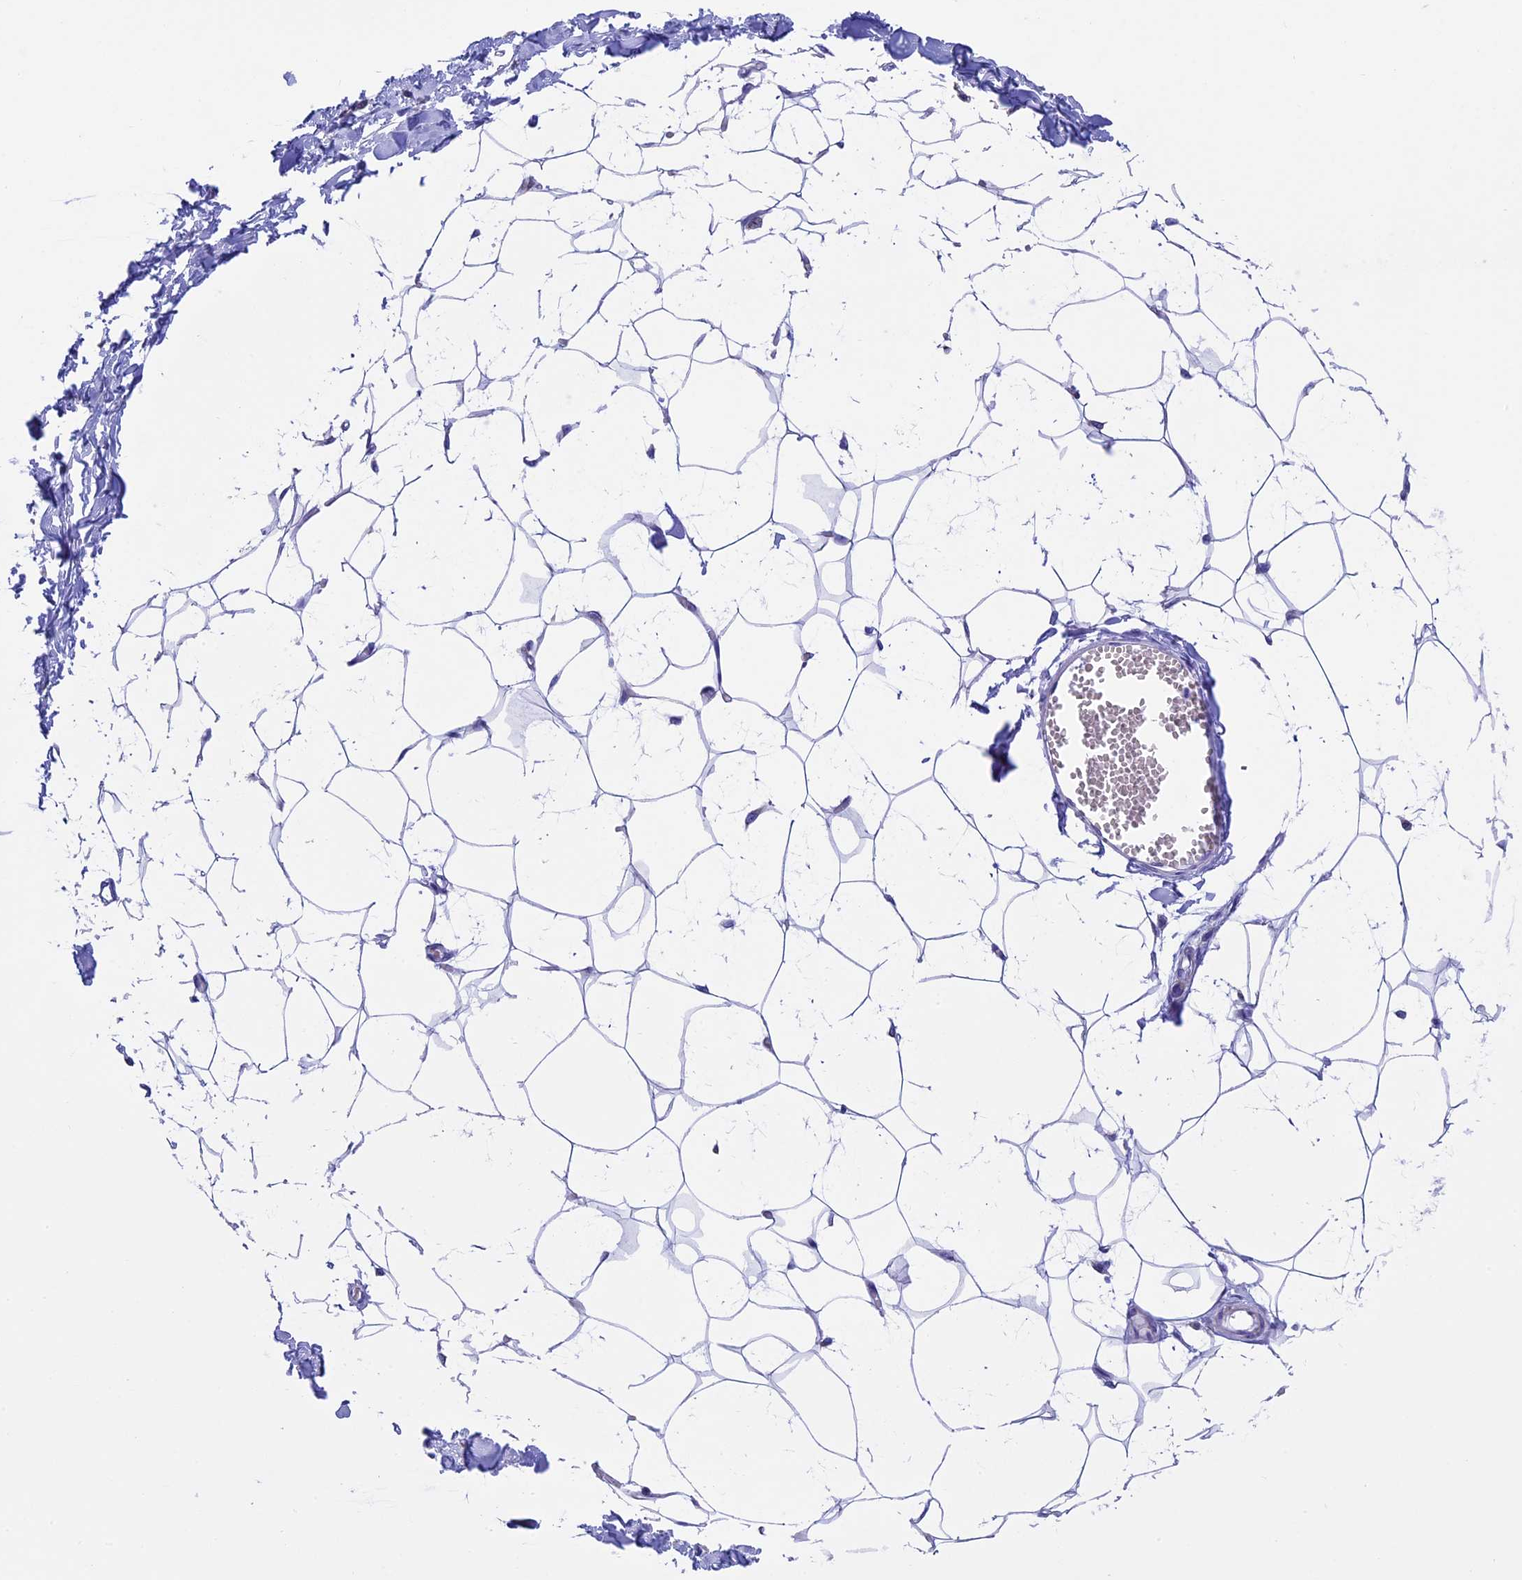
{"staining": {"intensity": "negative", "quantity": "none", "location": "none"}, "tissue": "breast", "cell_type": "Adipocytes", "image_type": "normal", "snomed": [{"axis": "morphology", "description": "Normal tissue, NOS"}, {"axis": "topography", "description": "Breast"}], "caption": "Breast was stained to show a protein in brown. There is no significant staining in adipocytes. (Brightfield microscopy of DAB (3,3'-diaminobenzidine) IHC at high magnification).", "gene": "SLC8B1", "patient": {"sex": "female", "age": 27}}